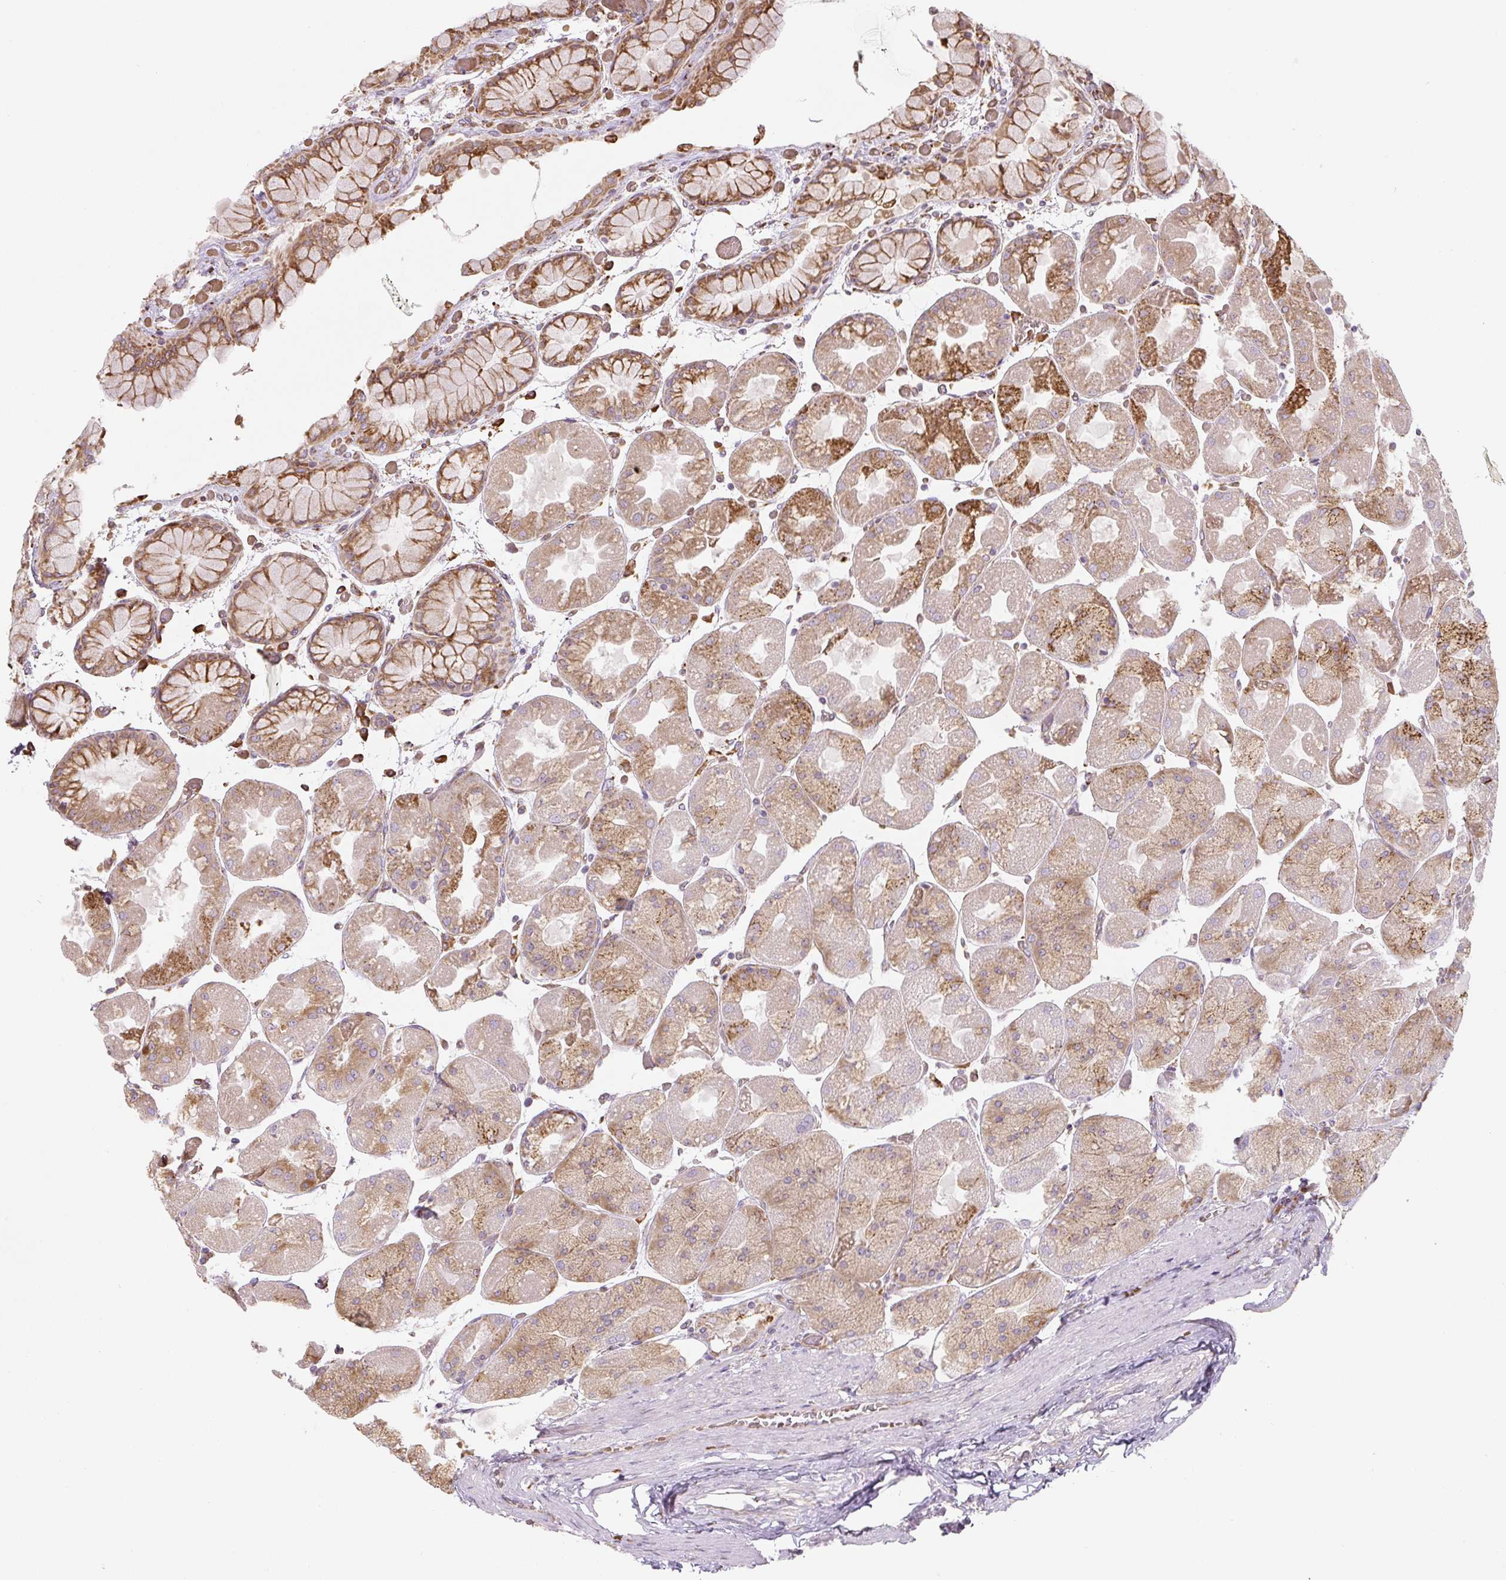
{"staining": {"intensity": "moderate", "quantity": "25%-75%", "location": "cytoplasmic/membranous"}, "tissue": "stomach", "cell_type": "Glandular cells", "image_type": "normal", "snomed": [{"axis": "morphology", "description": "Normal tissue, NOS"}, {"axis": "topography", "description": "Stomach"}], "caption": "Protein analysis of unremarkable stomach exhibits moderate cytoplasmic/membranous staining in about 25%-75% of glandular cells. The staining was performed using DAB to visualize the protein expression in brown, while the nuclei were stained in blue with hematoxylin (Magnification: 20x).", "gene": "RASA1", "patient": {"sex": "female", "age": 61}}